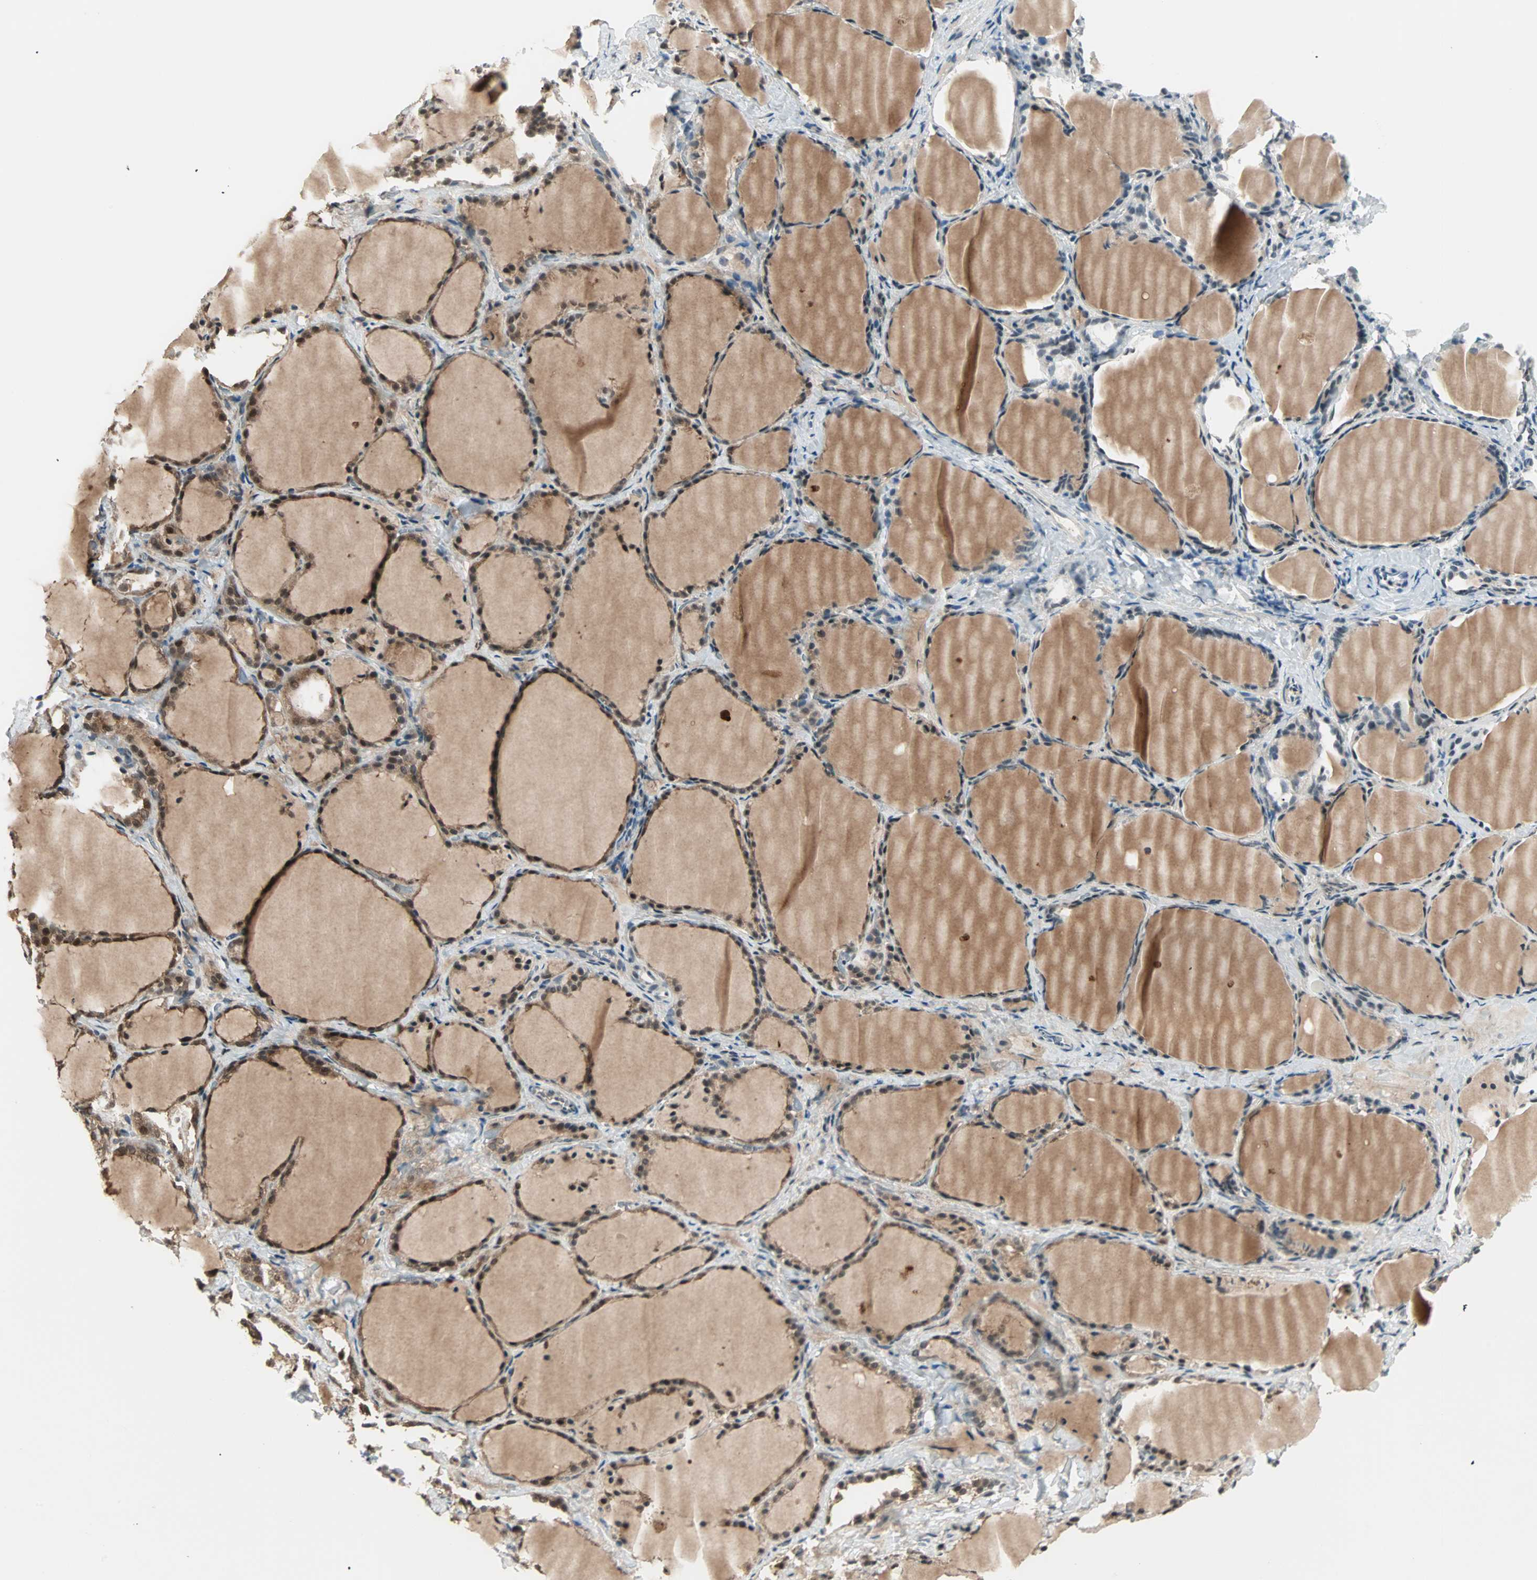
{"staining": {"intensity": "strong", "quantity": ">75%", "location": "cytoplasmic/membranous,nuclear"}, "tissue": "thyroid gland", "cell_type": "Glandular cells", "image_type": "normal", "snomed": [{"axis": "morphology", "description": "Normal tissue, NOS"}, {"axis": "morphology", "description": "Papillary adenocarcinoma, NOS"}, {"axis": "topography", "description": "Thyroid gland"}], "caption": "High-magnification brightfield microscopy of benign thyroid gland stained with DAB (brown) and counterstained with hematoxylin (blue). glandular cells exhibit strong cytoplasmic/membranous,nuclear staining is seen in about>75% of cells.", "gene": "ZNF44", "patient": {"sex": "female", "age": 30}}